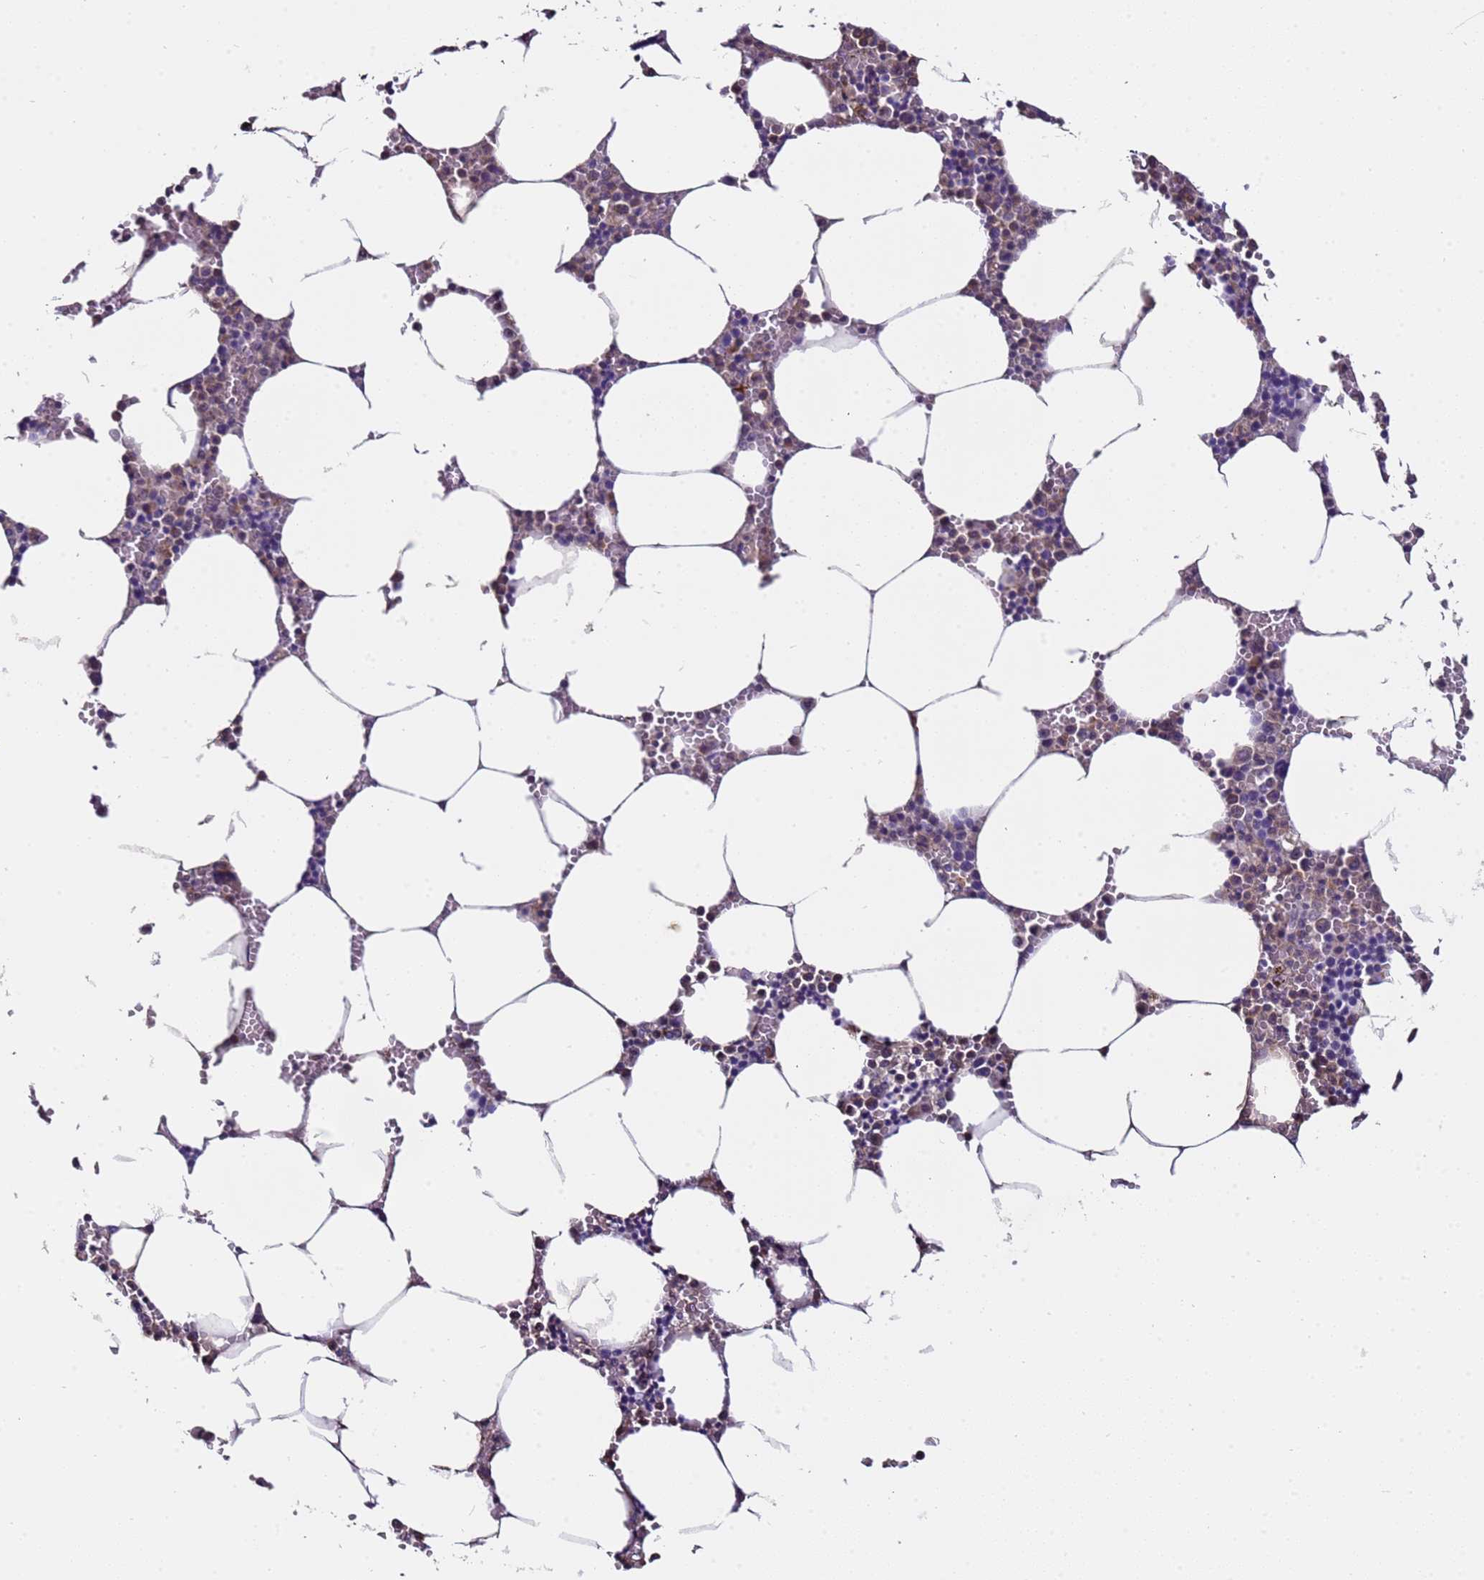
{"staining": {"intensity": "weak", "quantity": "25%-75%", "location": "nuclear"}, "tissue": "bone marrow", "cell_type": "Hematopoietic cells", "image_type": "normal", "snomed": [{"axis": "morphology", "description": "Normal tissue, NOS"}, {"axis": "topography", "description": "Bone marrow"}], "caption": "Immunohistochemistry (IHC) (DAB (3,3'-diaminobenzidine)) staining of normal bone marrow shows weak nuclear protein positivity in about 25%-75% of hematopoietic cells.", "gene": "ZNF248", "patient": {"sex": "male", "age": 70}}